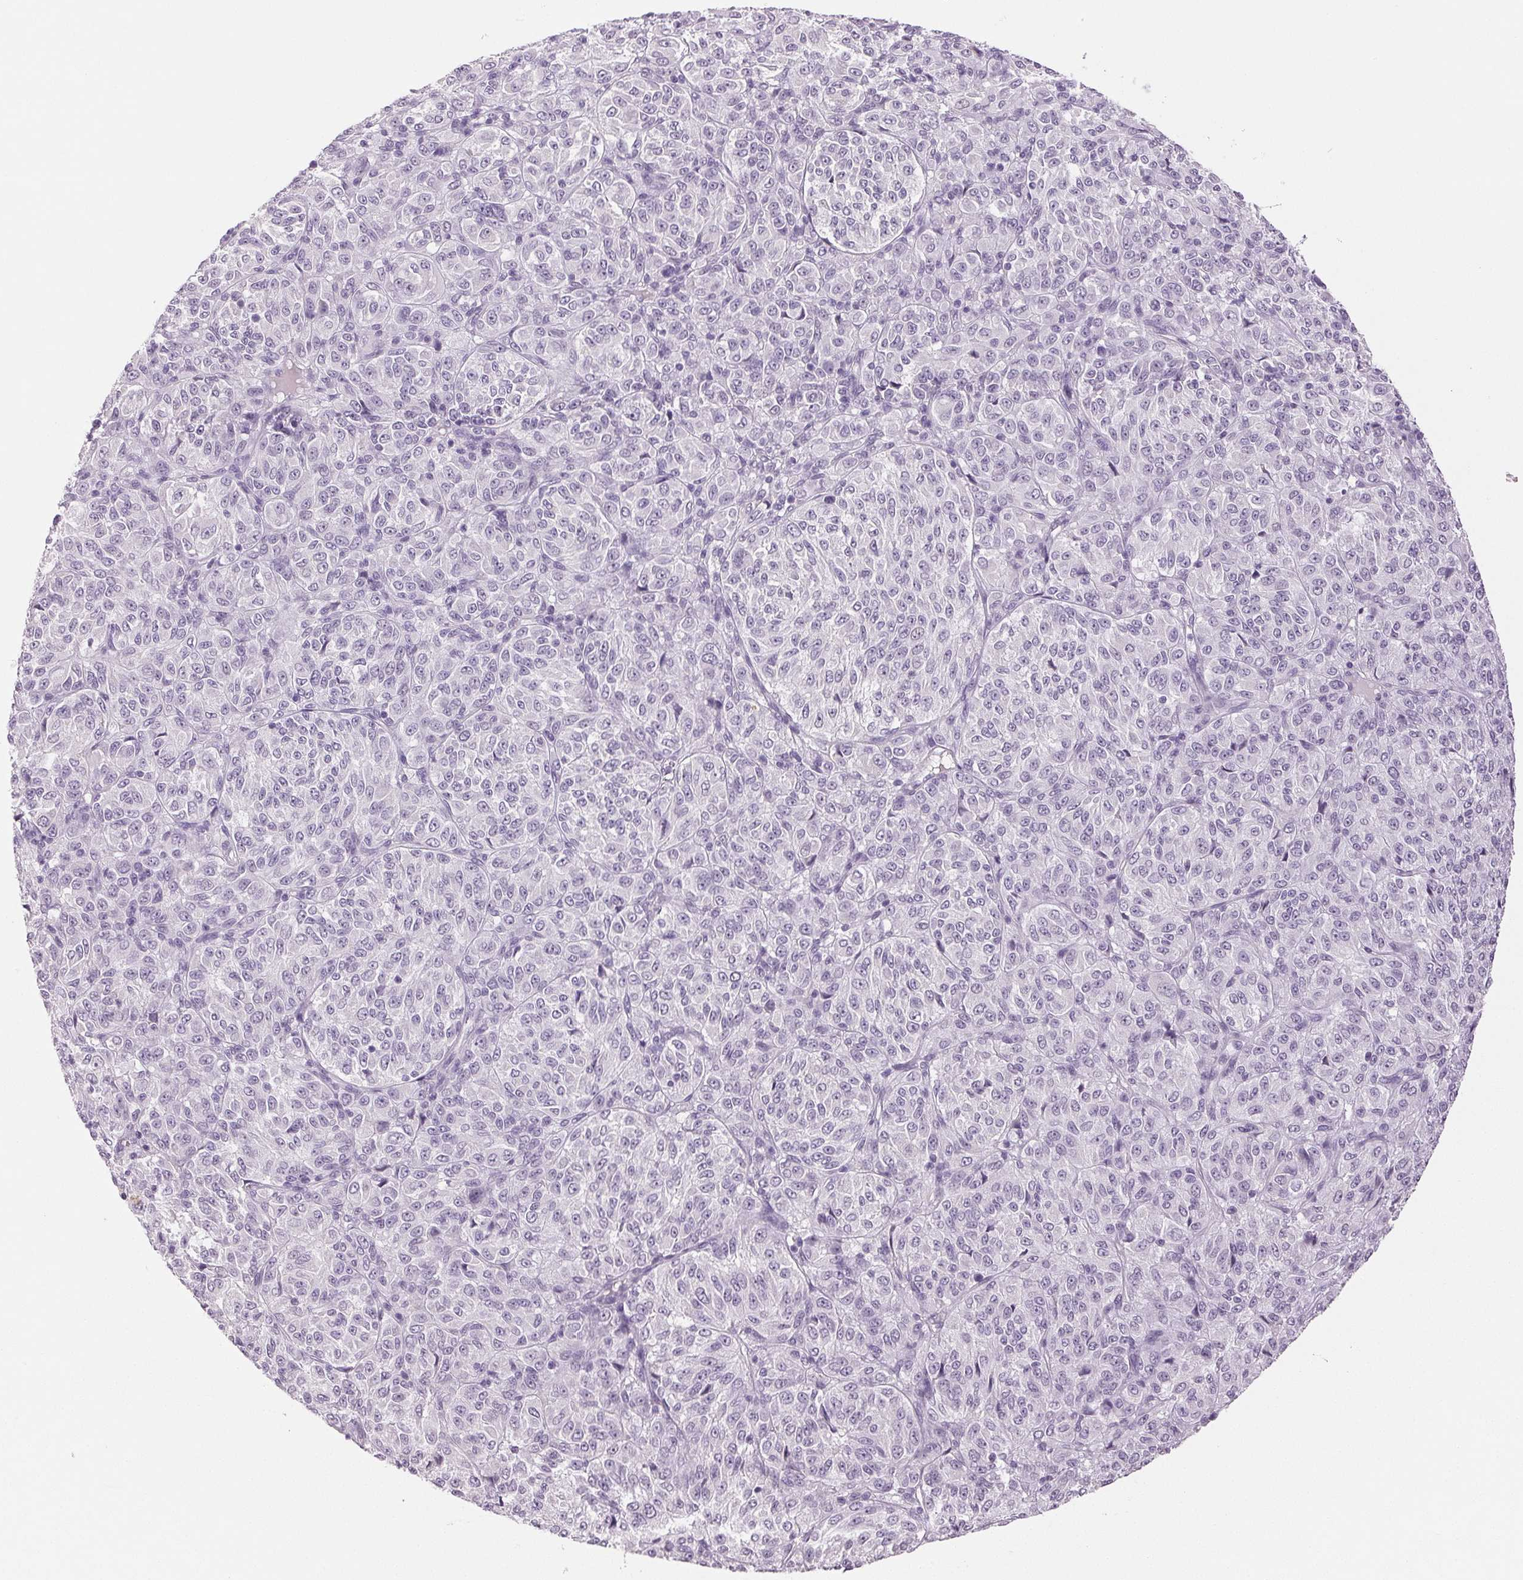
{"staining": {"intensity": "negative", "quantity": "none", "location": "none"}, "tissue": "melanoma", "cell_type": "Tumor cells", "image_type": "cancer", "snomed": [{"axis": "morphology", "description": "Malignant melanoma, Metastatic site"}, {"axis": "topography", "description": "Brain"}], "caption": "High magnification brightfield microscopy of malignant melanoma (metastatic site) stained with DAB (3,3'-diaminobenzidine) (brown) and counterstained with hematoxylin (blue): tumor cells show no significant positivity.", "gene": "LTF", "patient": {"sex": "female", "age": 56}}